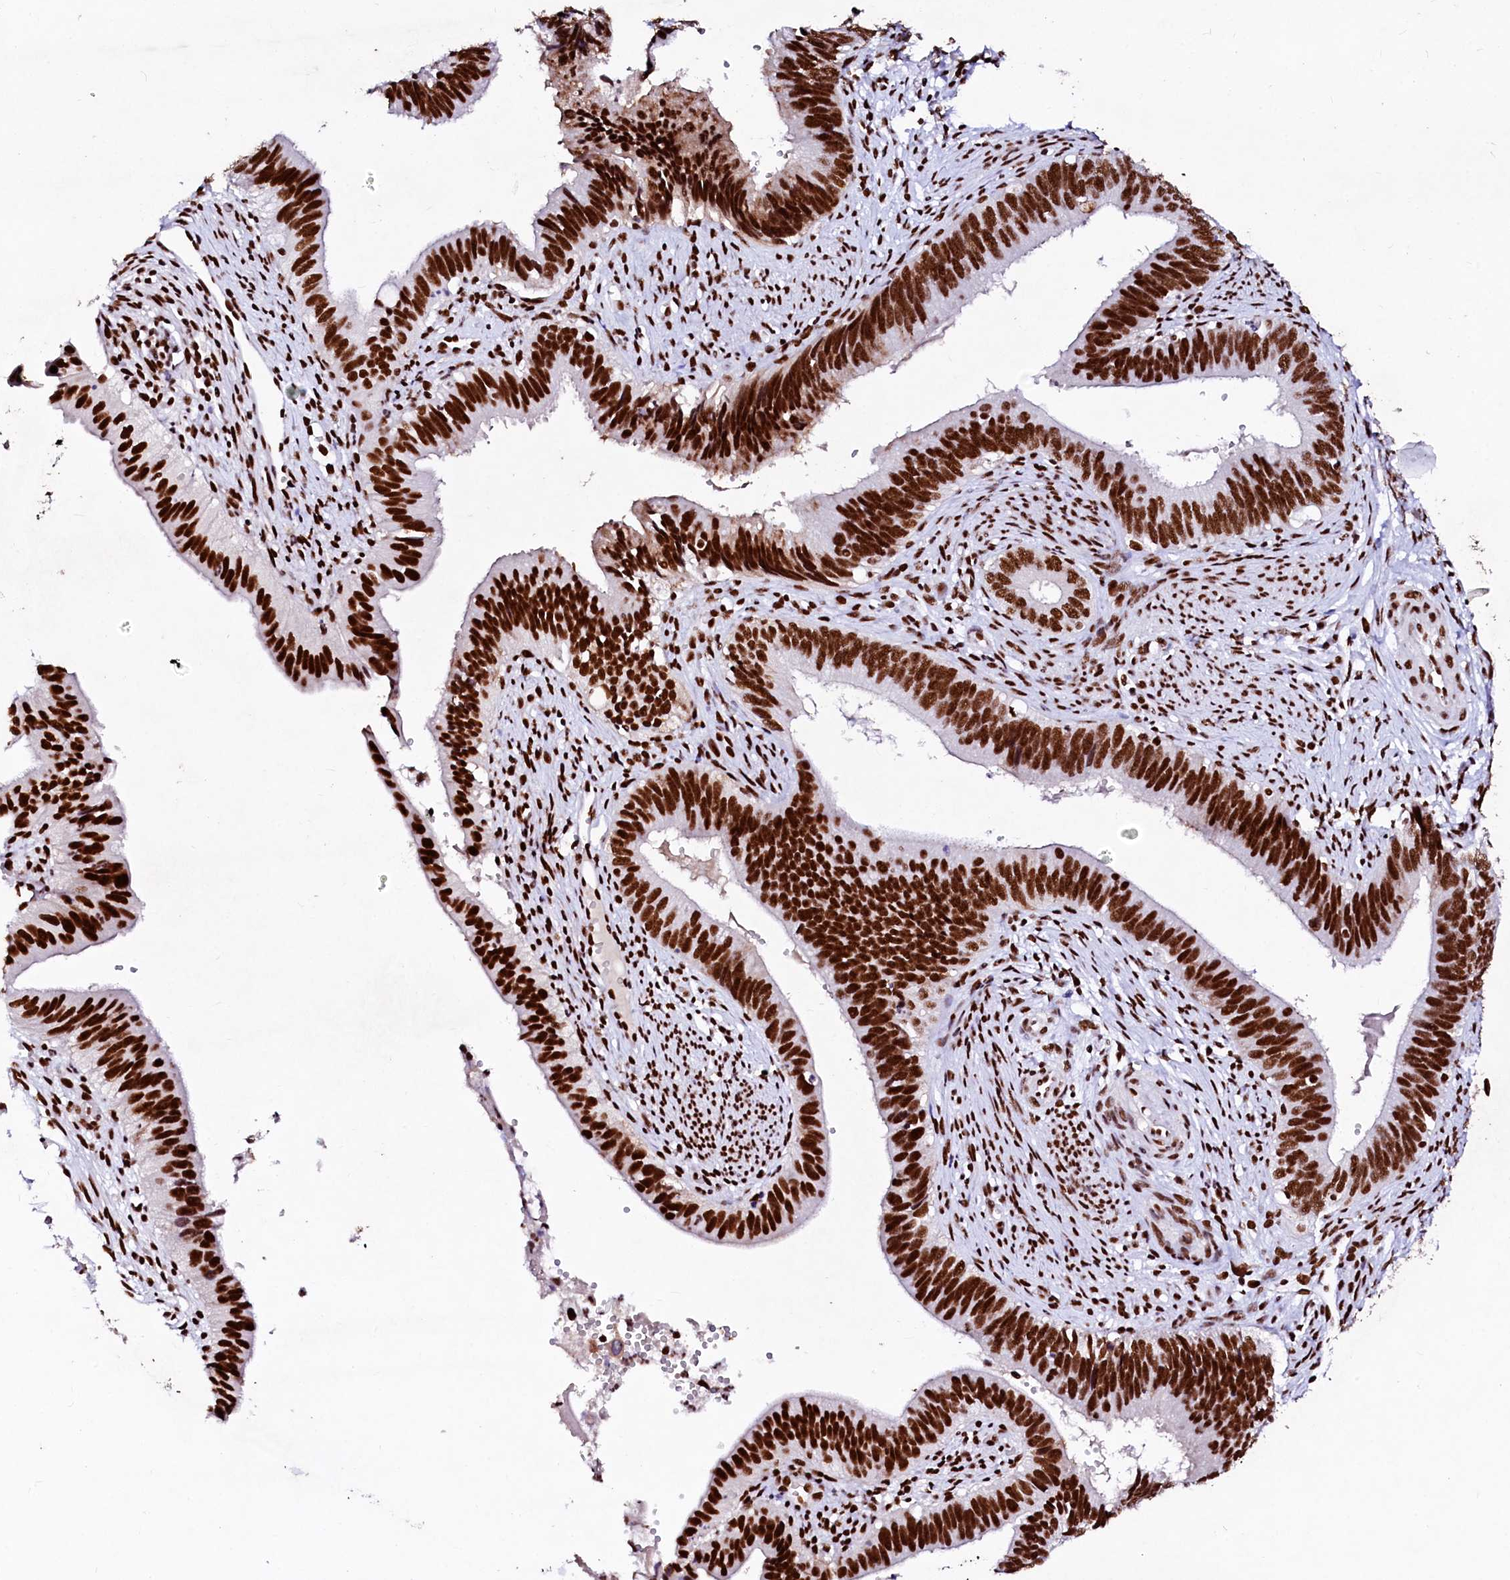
{"staining": {"intensity": "strong", "quantity": ">75%", "location": "nuclear"}, "tissue": "cervical cancer", "cell_type": "Tumor cells", "image_type": "cancer", "snomed": [{"axis": "morphology", "description": "Adenocarcinoma, NOS"}, {"axis": "topography", "description": "Cervix"}], "caption": "A brown stain shows strong nuclear staining of a protein in human adenocarcinoma (cervical) tumor cells.", "gene": "CPSF6", "patient": {"sex": "female", "age": 42}}